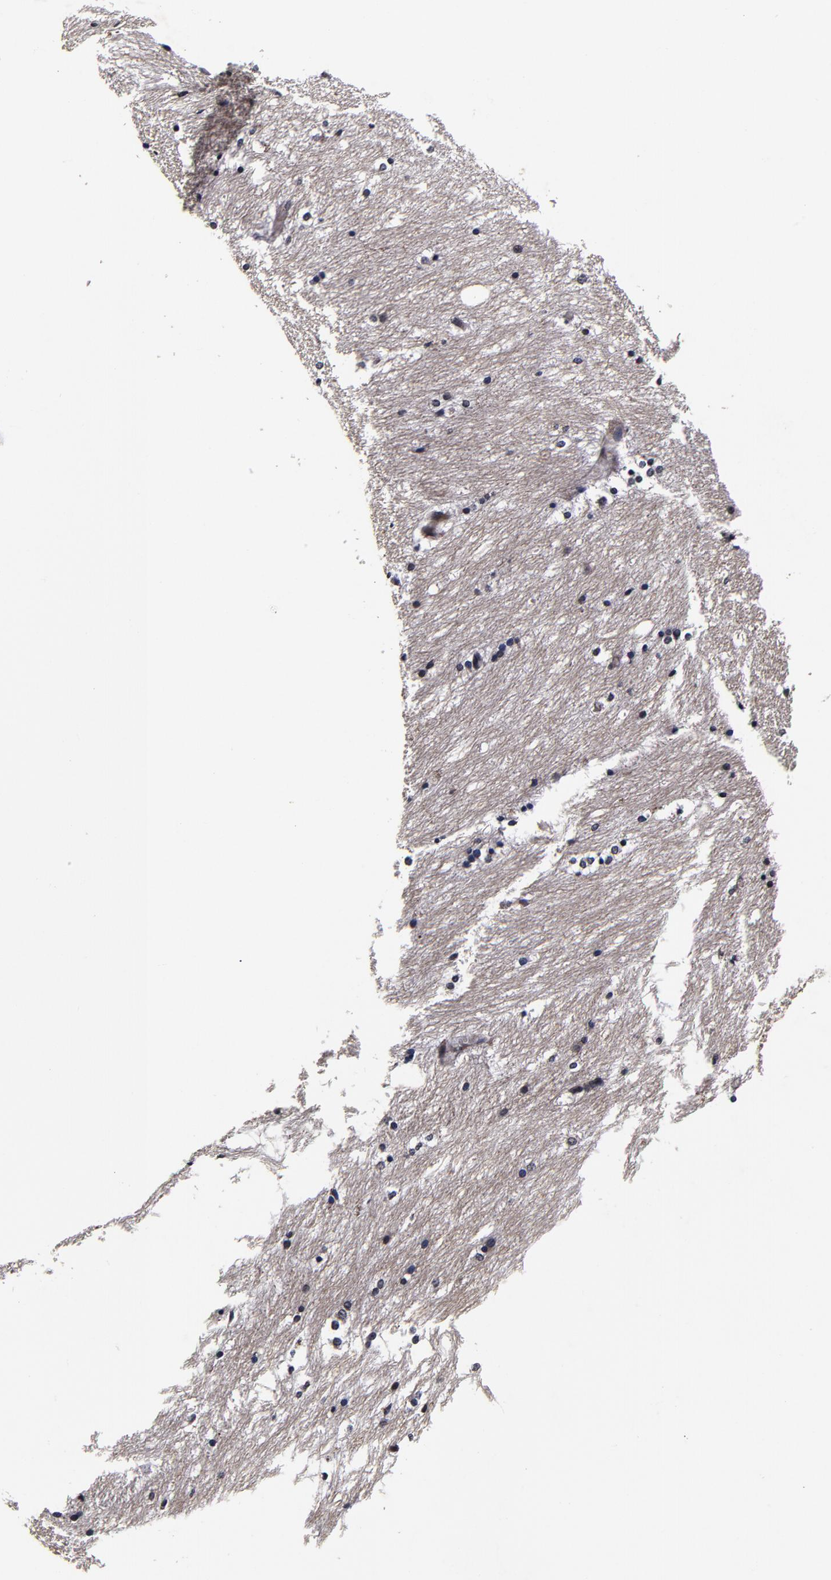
{"staining": {"intensity": "negative", "quantity": "none", "location": "none"}, "tissue": "caudate", "cell_type": "Glial cells", "image_type": "normal", "snomed": [{"axis": "morphology", "description": "Normal tissue, NOS"}, {"axis": "topography", "description": "Lateral ventricle wall"}], "caption": "The image displays no staining of glial cells in benign caudate. The staining is performed using DAB (3,3'-diaminobenzidine) brown chromogen with nuclei counter-stained in using hematoxylin.", "gene": "MMP15", "patient": {"sex": "female", "age": 19}}